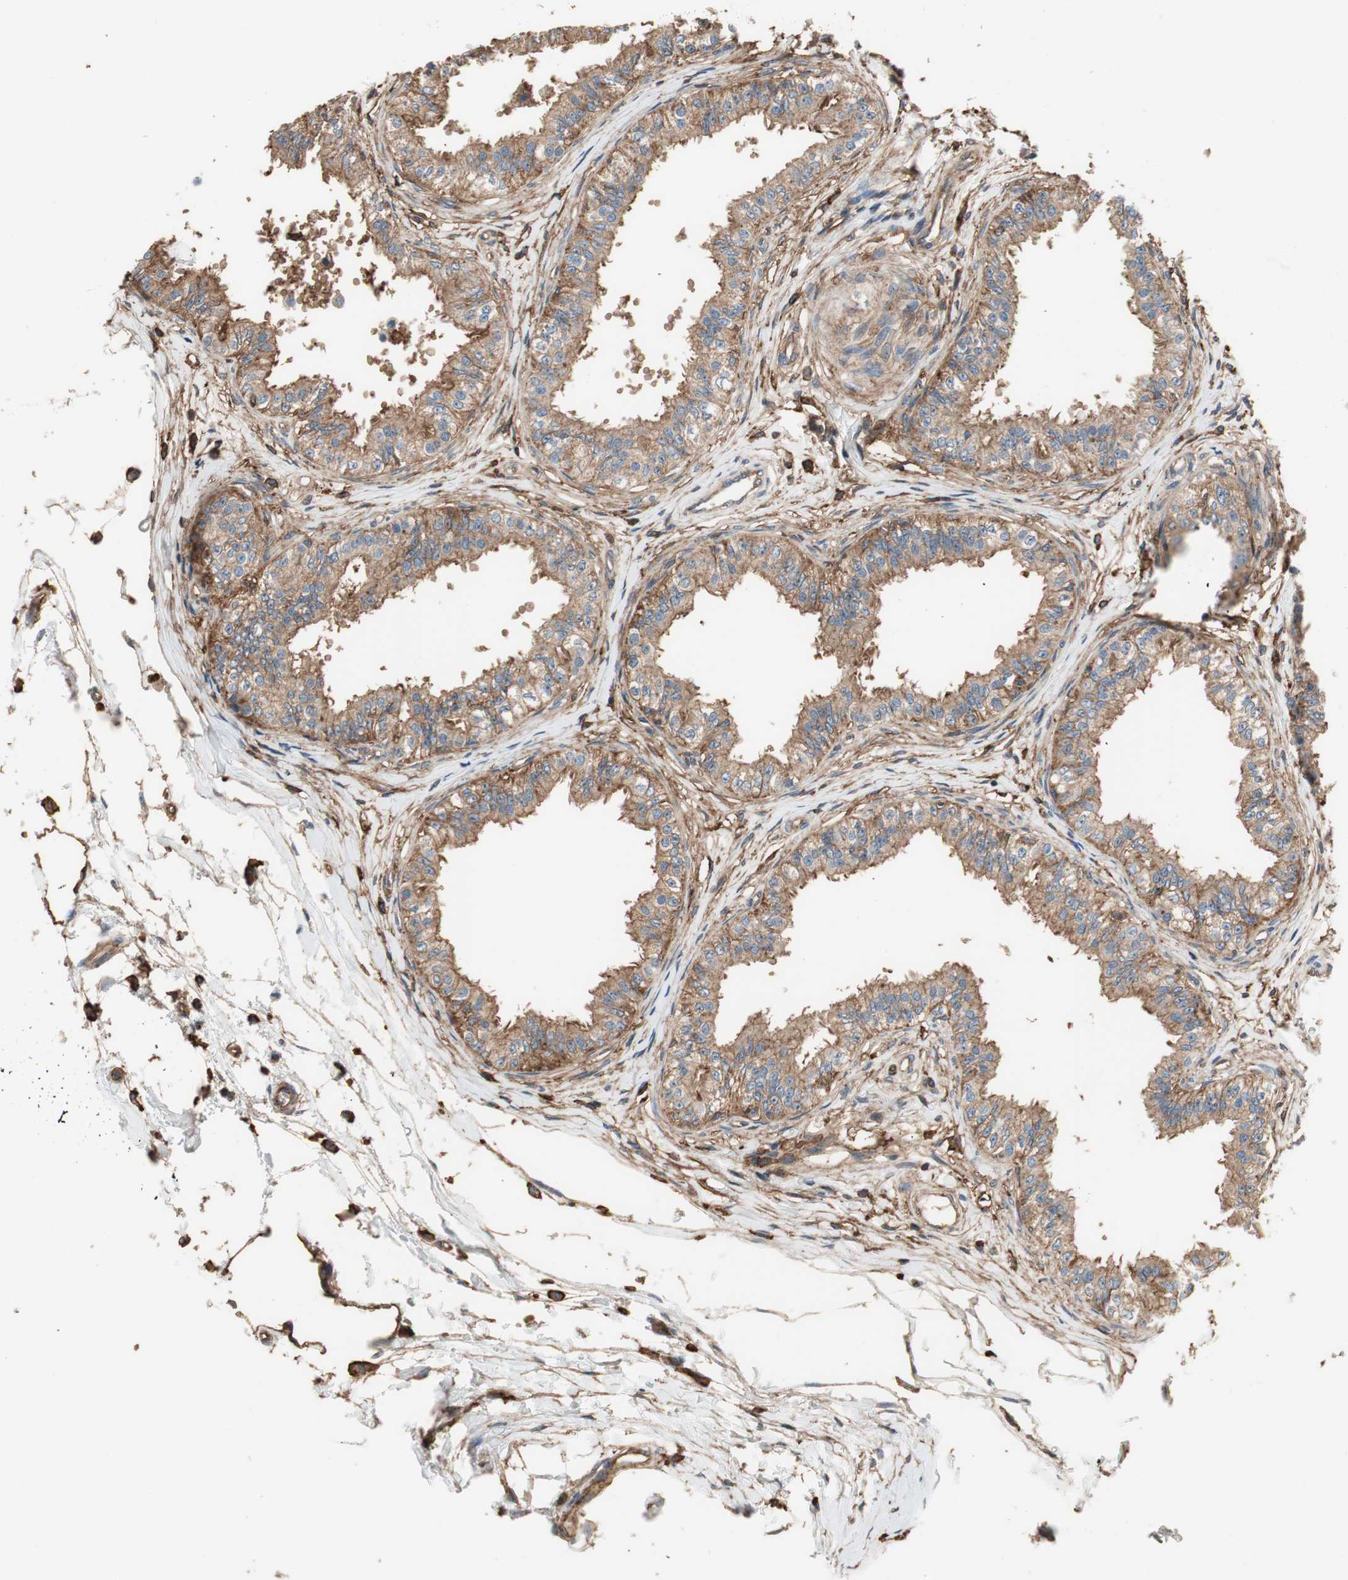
{"staining": {"intensity": "moderate", "quantity": ">75%", "location": "cytoplasmic/membranous"}, "tissue": "epididymis", "cell_type": "Glandular cells", "image_type": "normal", "snomed": [{"axis": "morphology", "description": "Normal tissue, NOS"}, {"axis": "morphology", "description": "Adenocarcinoma, metastatic, NOS"}, {"axis": "topography", "description": "Testis"}, {"axis": "topography", "description": "Epididymis"}], "caption": "Moderate cytoplasmic/membranous protein positivity is appreciated in approximately >75% of glandular cells in epididymis.", "gene": "IL1RL1", "patient": {"sex": "male", "age": 26}}